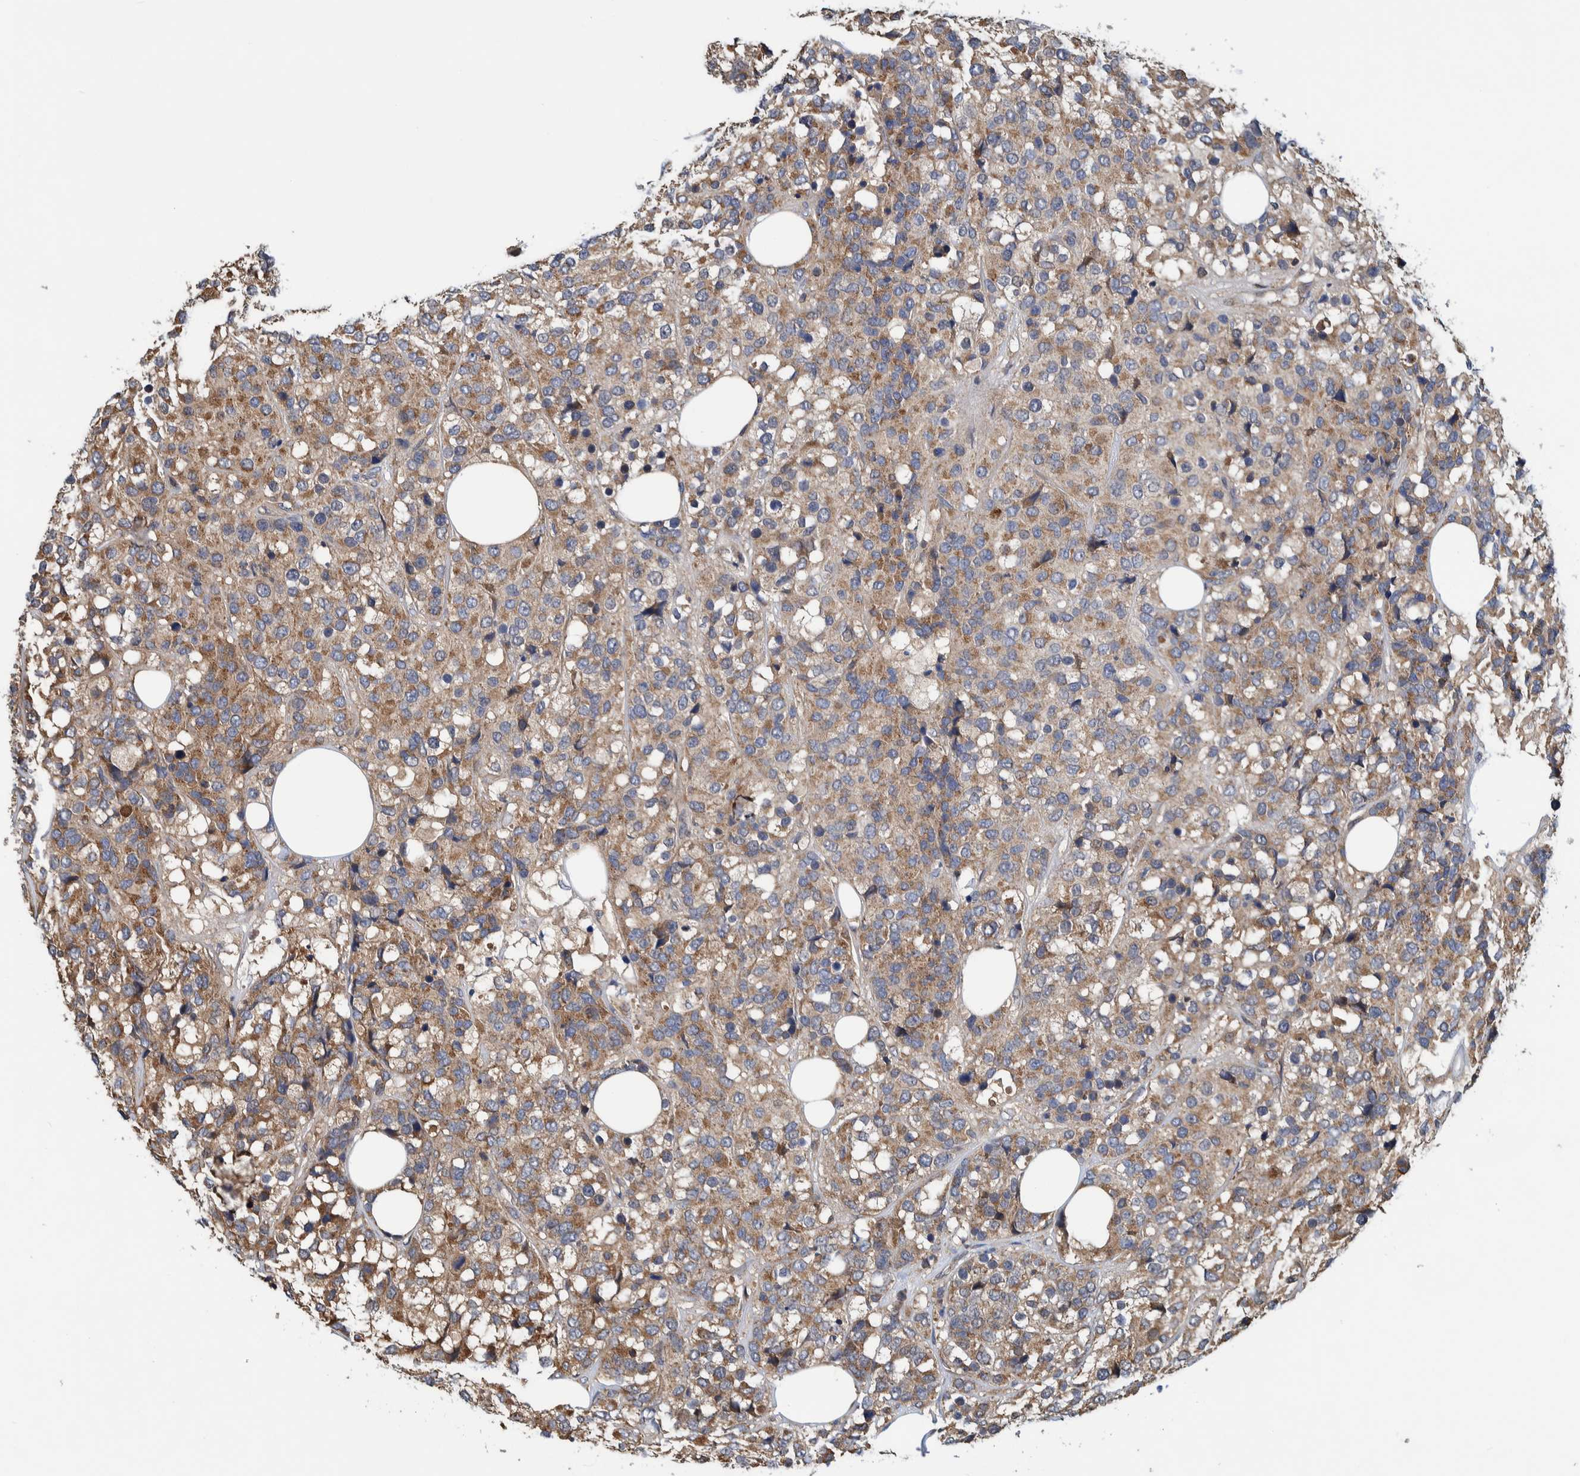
{"staining": {"intensity": "moderate", "quantity": ">75%", "location": "cytoplasmic/membranous"}, "tissue": "breast cancer", "cell_type": "Tumor cells", "image_type": "cancer", "snomed": [{"axis": "morphology", "description": "Lobular carcinoma"}, {"axis": "topography", "description": "Breast"}], "caption": "Immunohistochemistry staining of breast lobular carcinoma, which demonstrates medium levels of moderate cytoplasmic/membranous positivity in about >75% of tumor cells indicating moderate cytoplasmic/membranous protein expression. The staining was performed using DAB (3,3'-diaminobenzidine) (brown) for protein detection and nuclei were counterstained in hematoxylin (blue).", "gene": "CCDC57", "patient": {"sex": "female", "age": 59}}